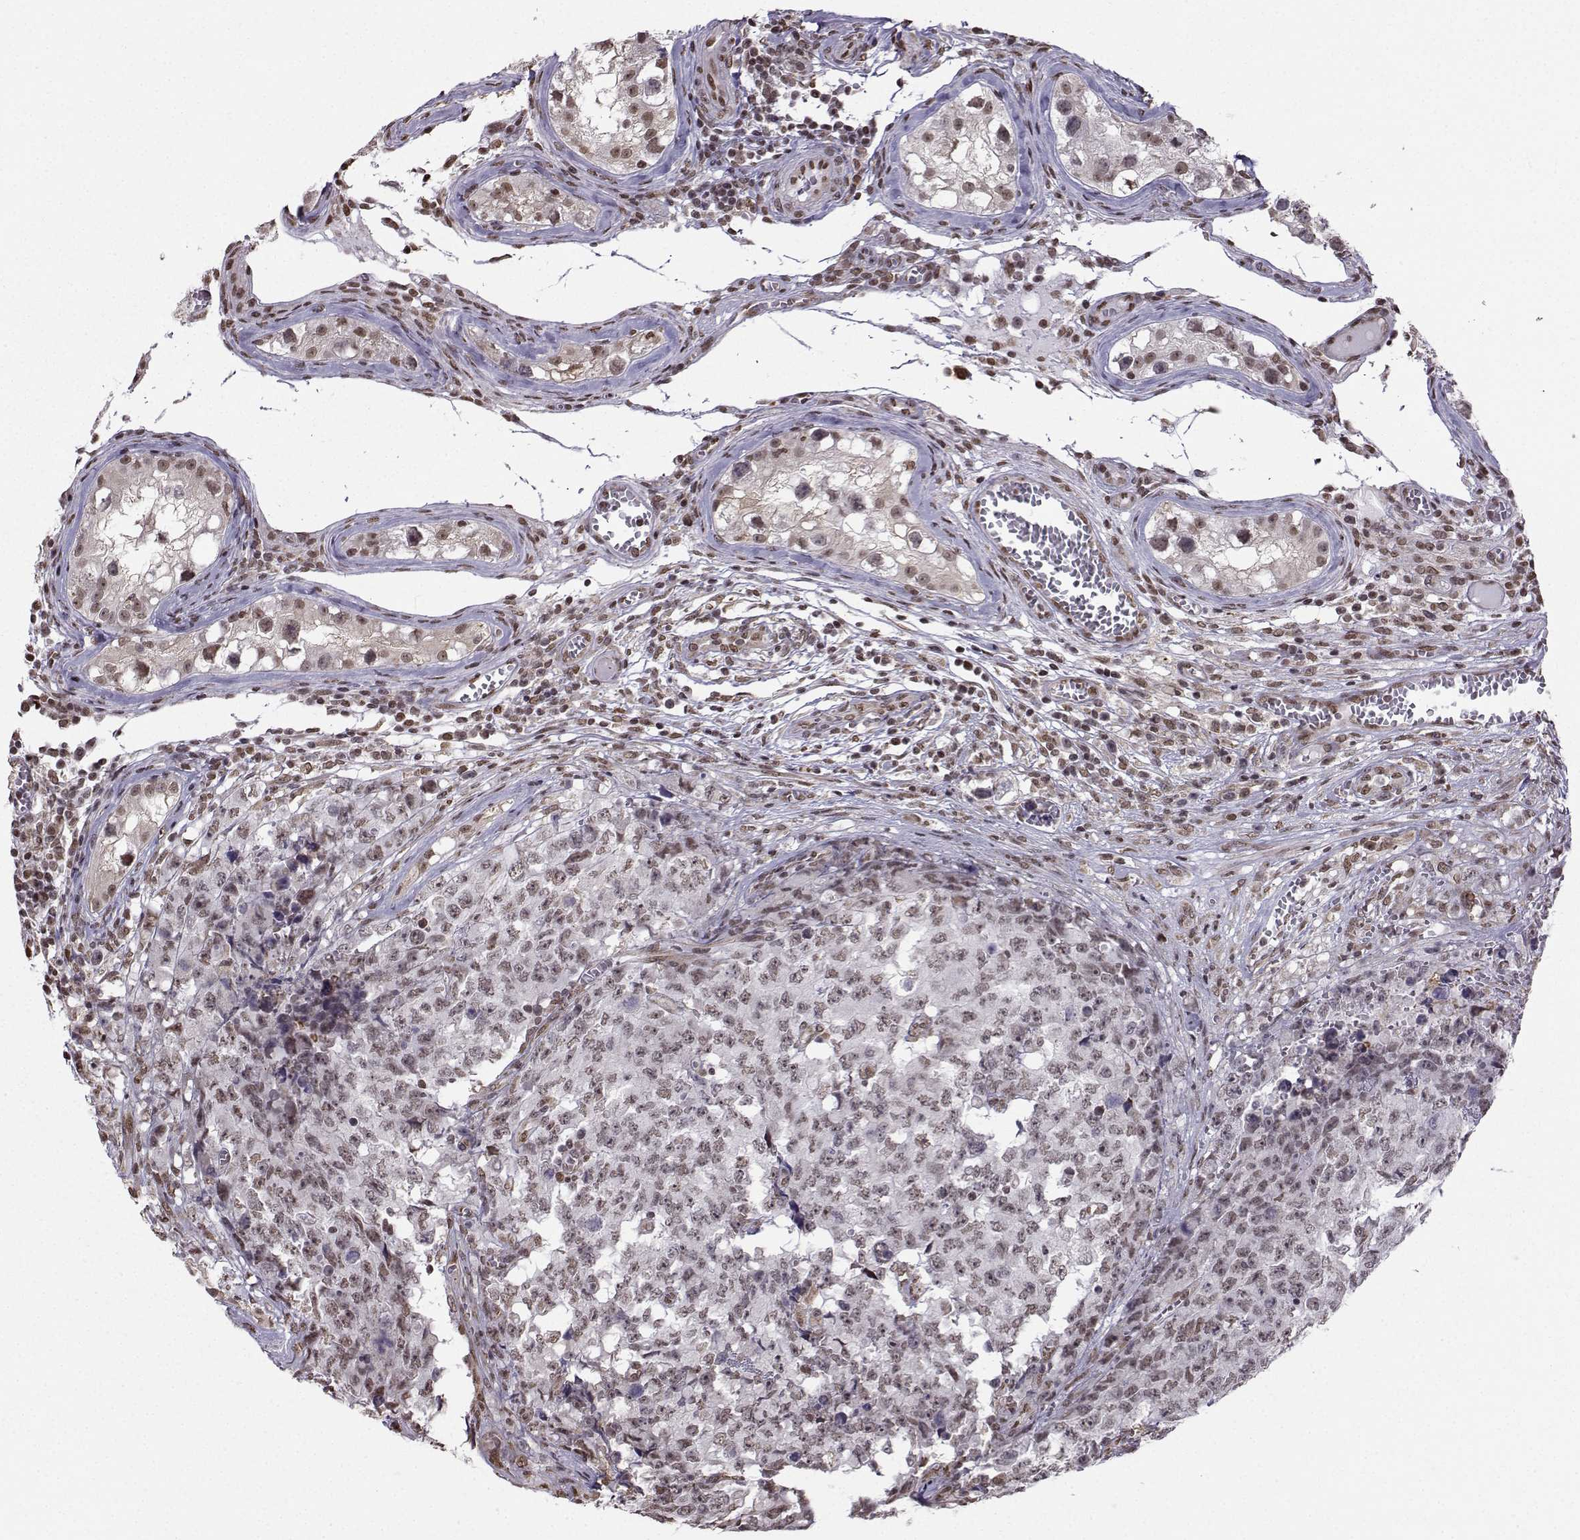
{"staining": {"intensity": "weak", "quantity": "25%-75%", "location": "nuclear"}, "tissue": "testis cancer", "cell_type": "Tumor cells", "image_type": "cancer", "snomed": [{"axis": "morphology", "description": "Carcinoma, Embryonal, NOS"}, {"axis": "topography", "description": "Testis"}], "caption": "Embryonal carcinoma (testis) stained for a protein (brown) exhibits weak nuclear positive staining in approximately 25%-75% of tumor cells.", "gene": "EZH1", "patient": {"sex": "male", "age": 23}}